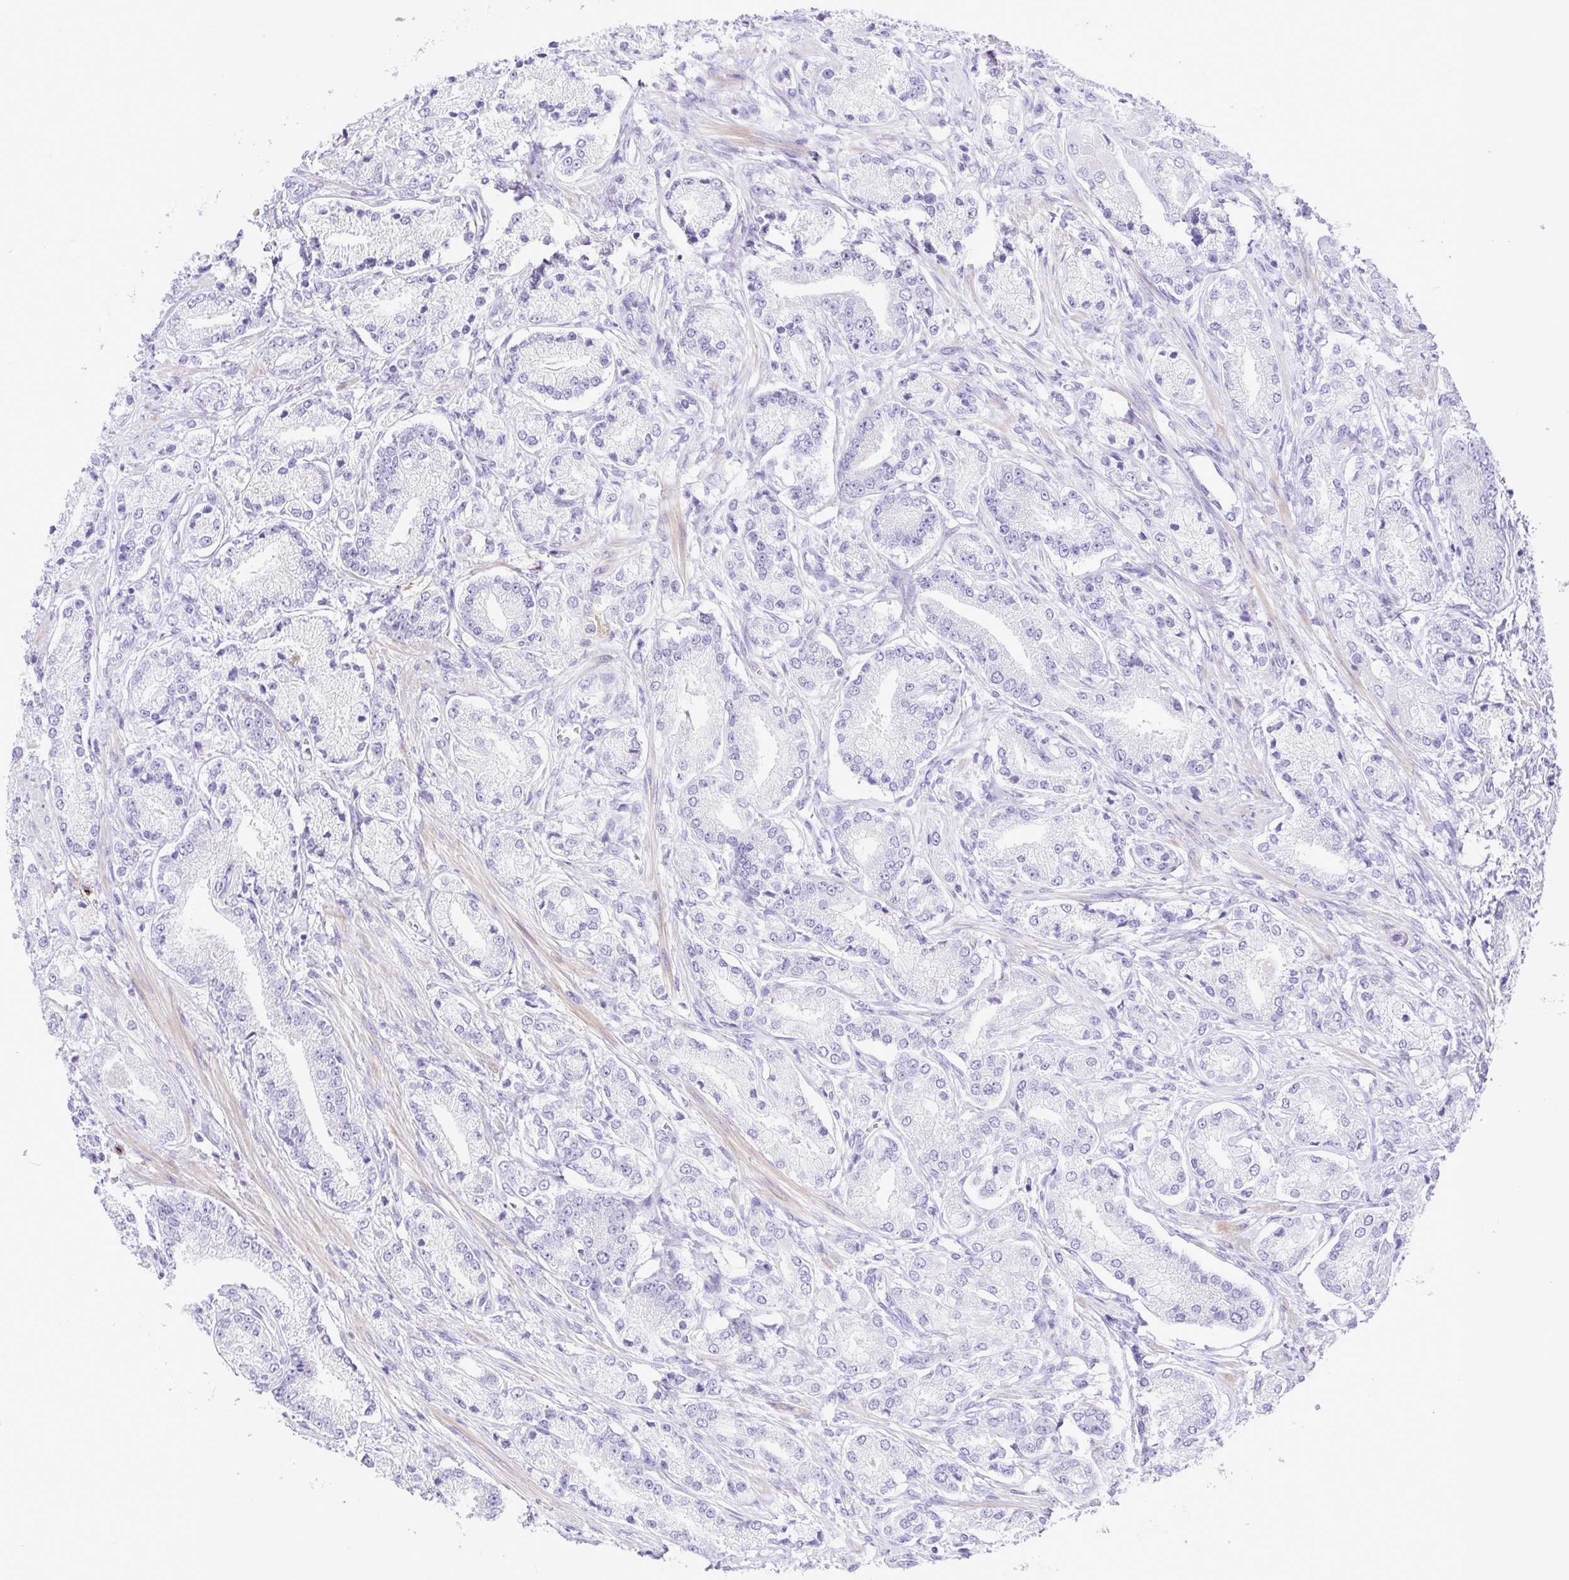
{"staining": {"intensity": "negative", "quantity": "none", "location": "none"}, "tissue": "prostate cancer", "cell_type": "Tumor cells", "image_type": "cancer", "snomed": [{"axis": "morphology", "description": "Adenocarcinoma, High grade"}, {"axis": "topography", "description": "Prostate and seminal vesicle, NOS"}], "caption": "Tumor cells show no significant positivity in prostate adenocarcinoma (high-grade). (Immunohistochemistry (ihc), brightfield microscopy, high magnification).", "gene": "GPR182", "patient": {"sex": "male", "age": 61}}